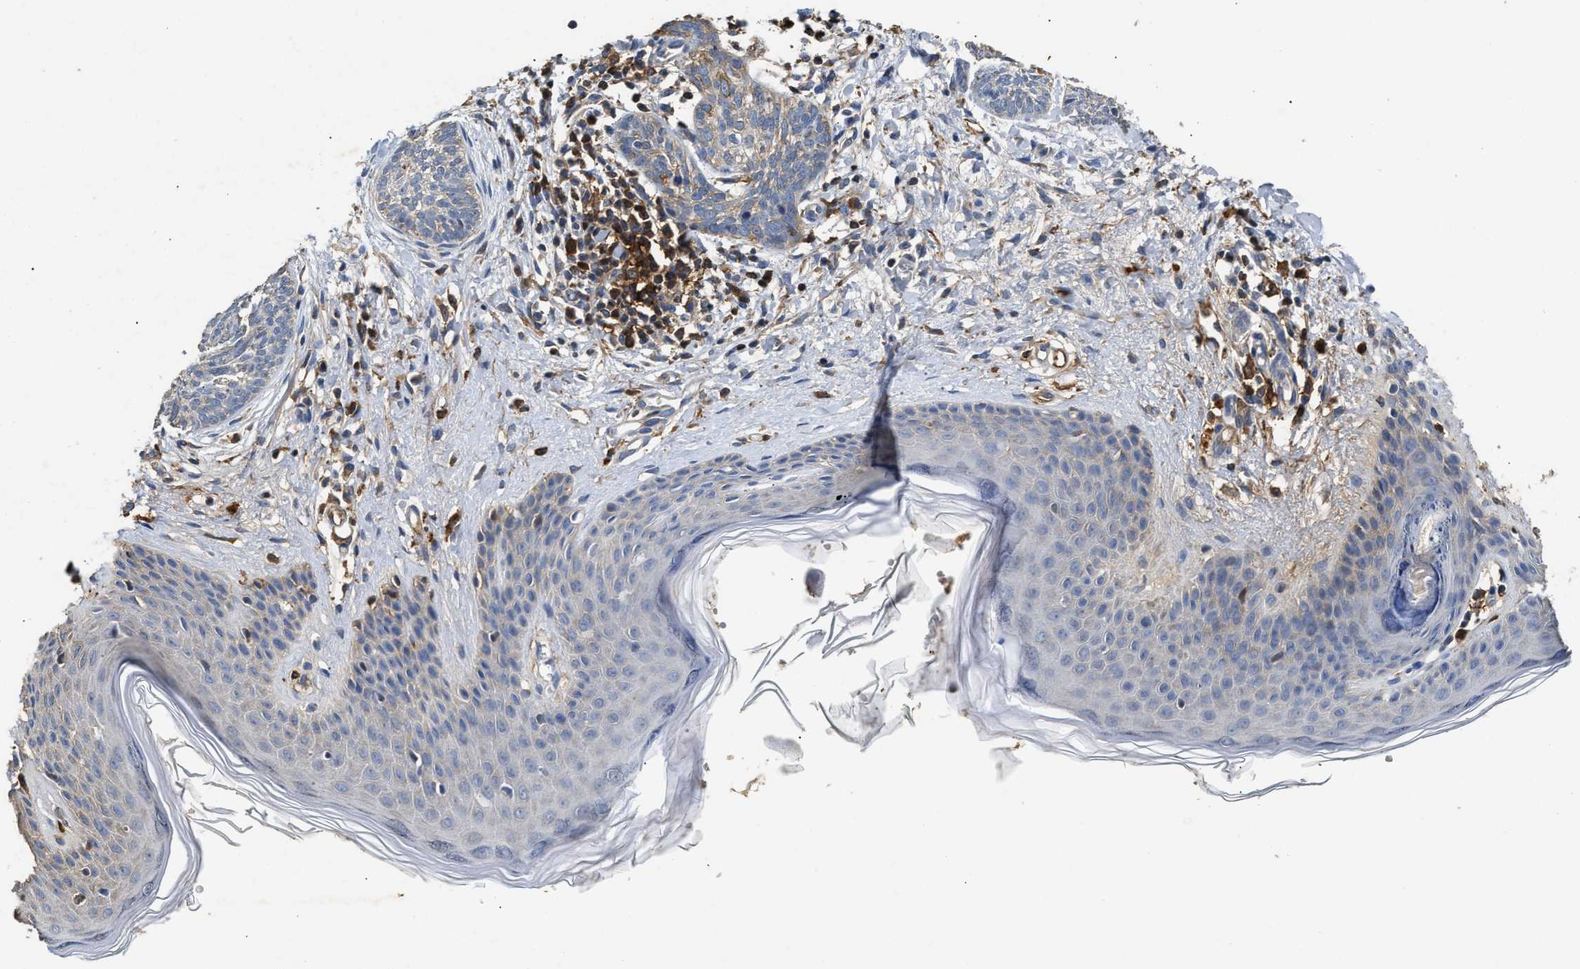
{"staining": {"intensity": "weak", "quantity": "25%-75%", "location": "cytoplasmic/membranous"}, "tissue": "skin cancer", "cell_type": "Tumor cells", "image_type": "cancer", "snomed": [{"axis": "morphology", "description": "Basal cell carcinoma"}, {"axis": "topography", "description": "Skin"}], "caption": "This is an image of immunohistochemistry (IHC) staining of skin cancer, which shows weak expression in the cytoplasmic/membranous of tumor cells.", "gene": "C3", "patient": {"sex": "female", "age": 59}}